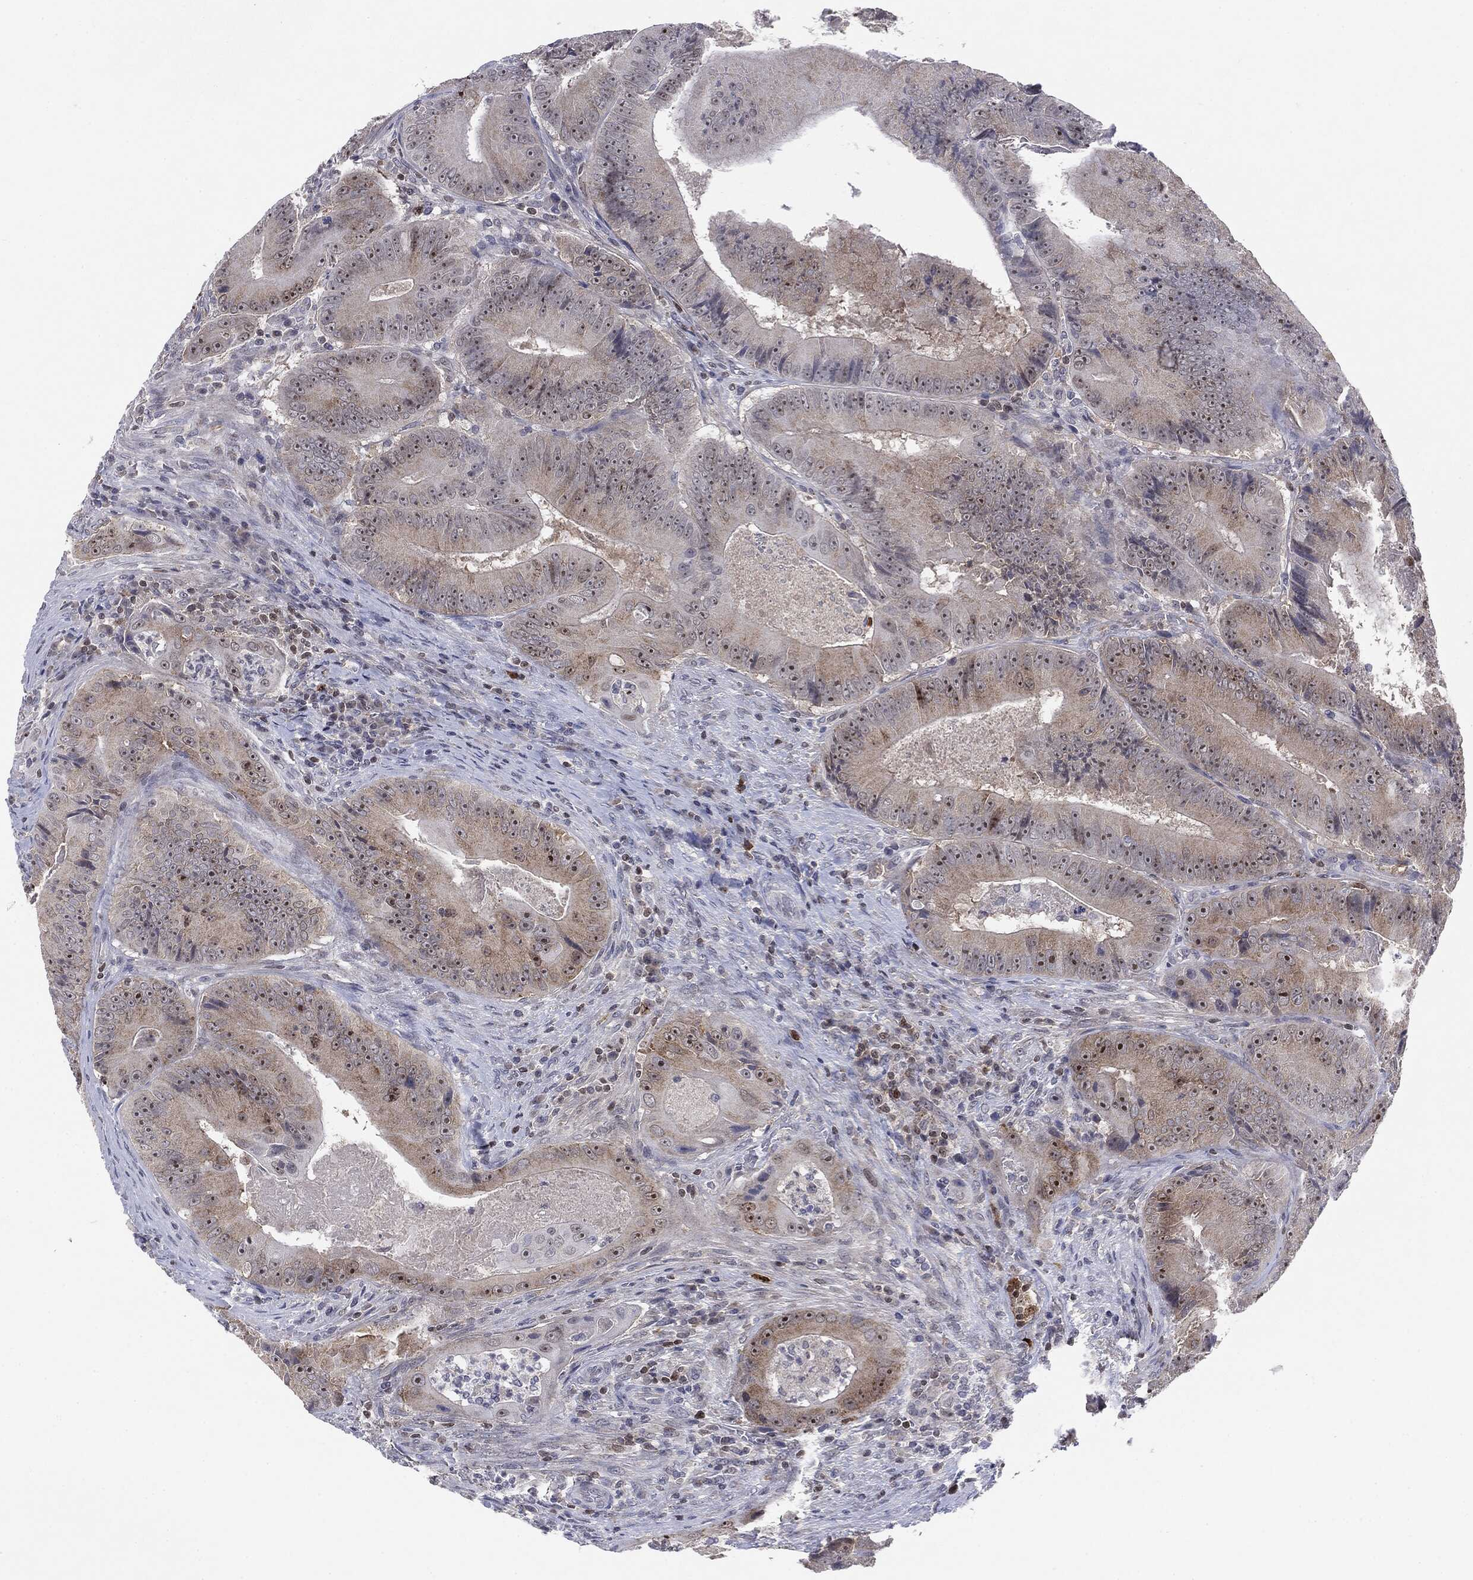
{"staining": {"intensity": "moderate", "quantity": "<25%", "location": "cytoplasmic/membranous,nuclear"}, "tissue": "colorectal cancer", "cell_type": "Tumor cells", "image_type": "cancer", "snomed": [{"axis": "morphology", "description": "Adenocarcinoma, NOS"}, {"axis": "topography", "description": "Colon"}], "caption": "Protein staining of adenocarcinoma (colorectal) tissue displays moderate cytoplasmic/membranous and nuclear expression in approximately <25% of tumor cells. The staining is performed using DAB brown chromogen to label protein expression. The nuclei are counter-stained blue using hematoxylin.", "gene": "KIF2C", "patient": {"sex": "female", "age": 86}}